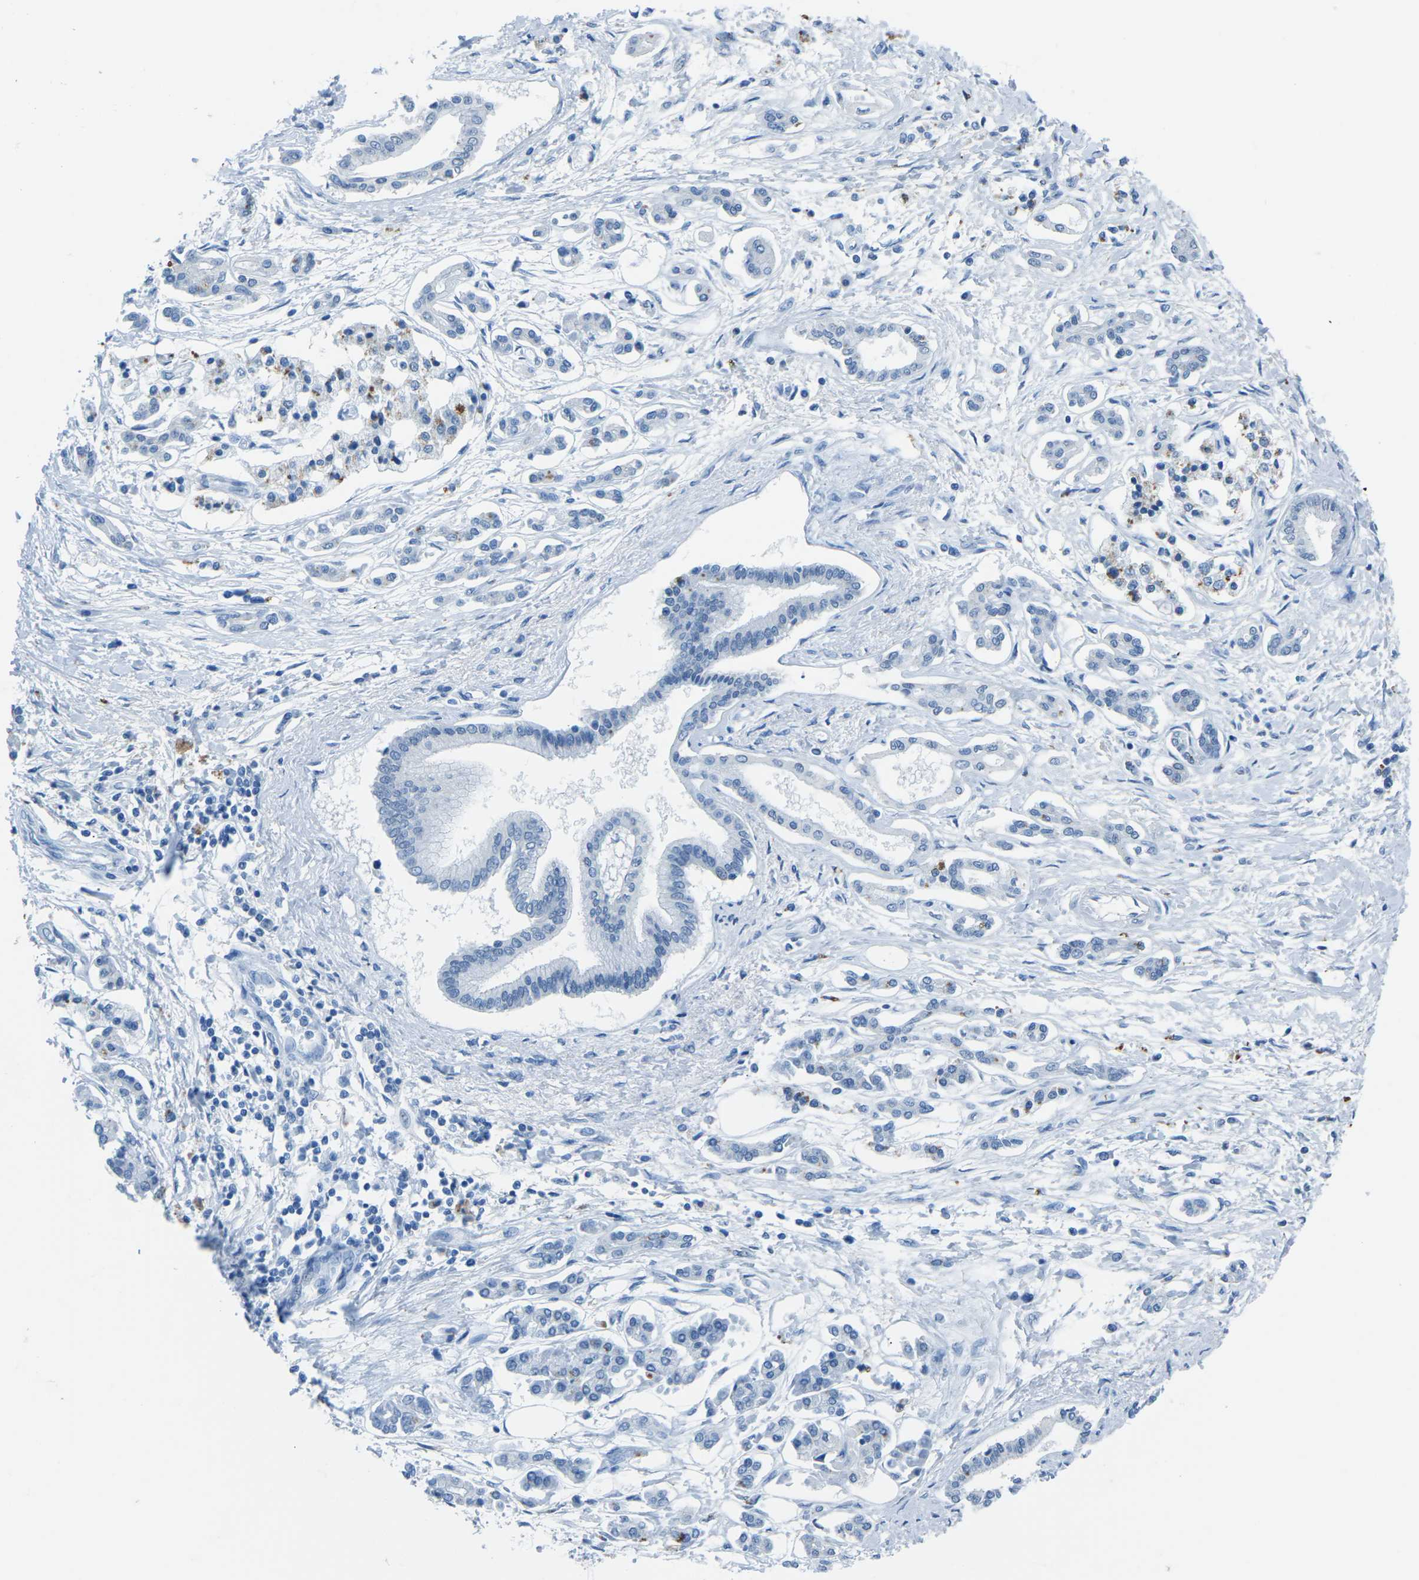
{"staining": {"intensity": "negative", "quantity": "none", "location": "none"}, "tissue": "pancreatic cancer", "cell_type": "Tumor cells", "image_type": "cancer", "snomed": [{"axis": "morphology", "description": "Adenocarcinoma, NOS"}, {"axis": "topography", "description": "Pancreas"}], "caption": "There is no significant expression in tumor cells of pancreatic cancer.", "gene": "MYH8", "patient": {"sex": "male", "age": 56}}